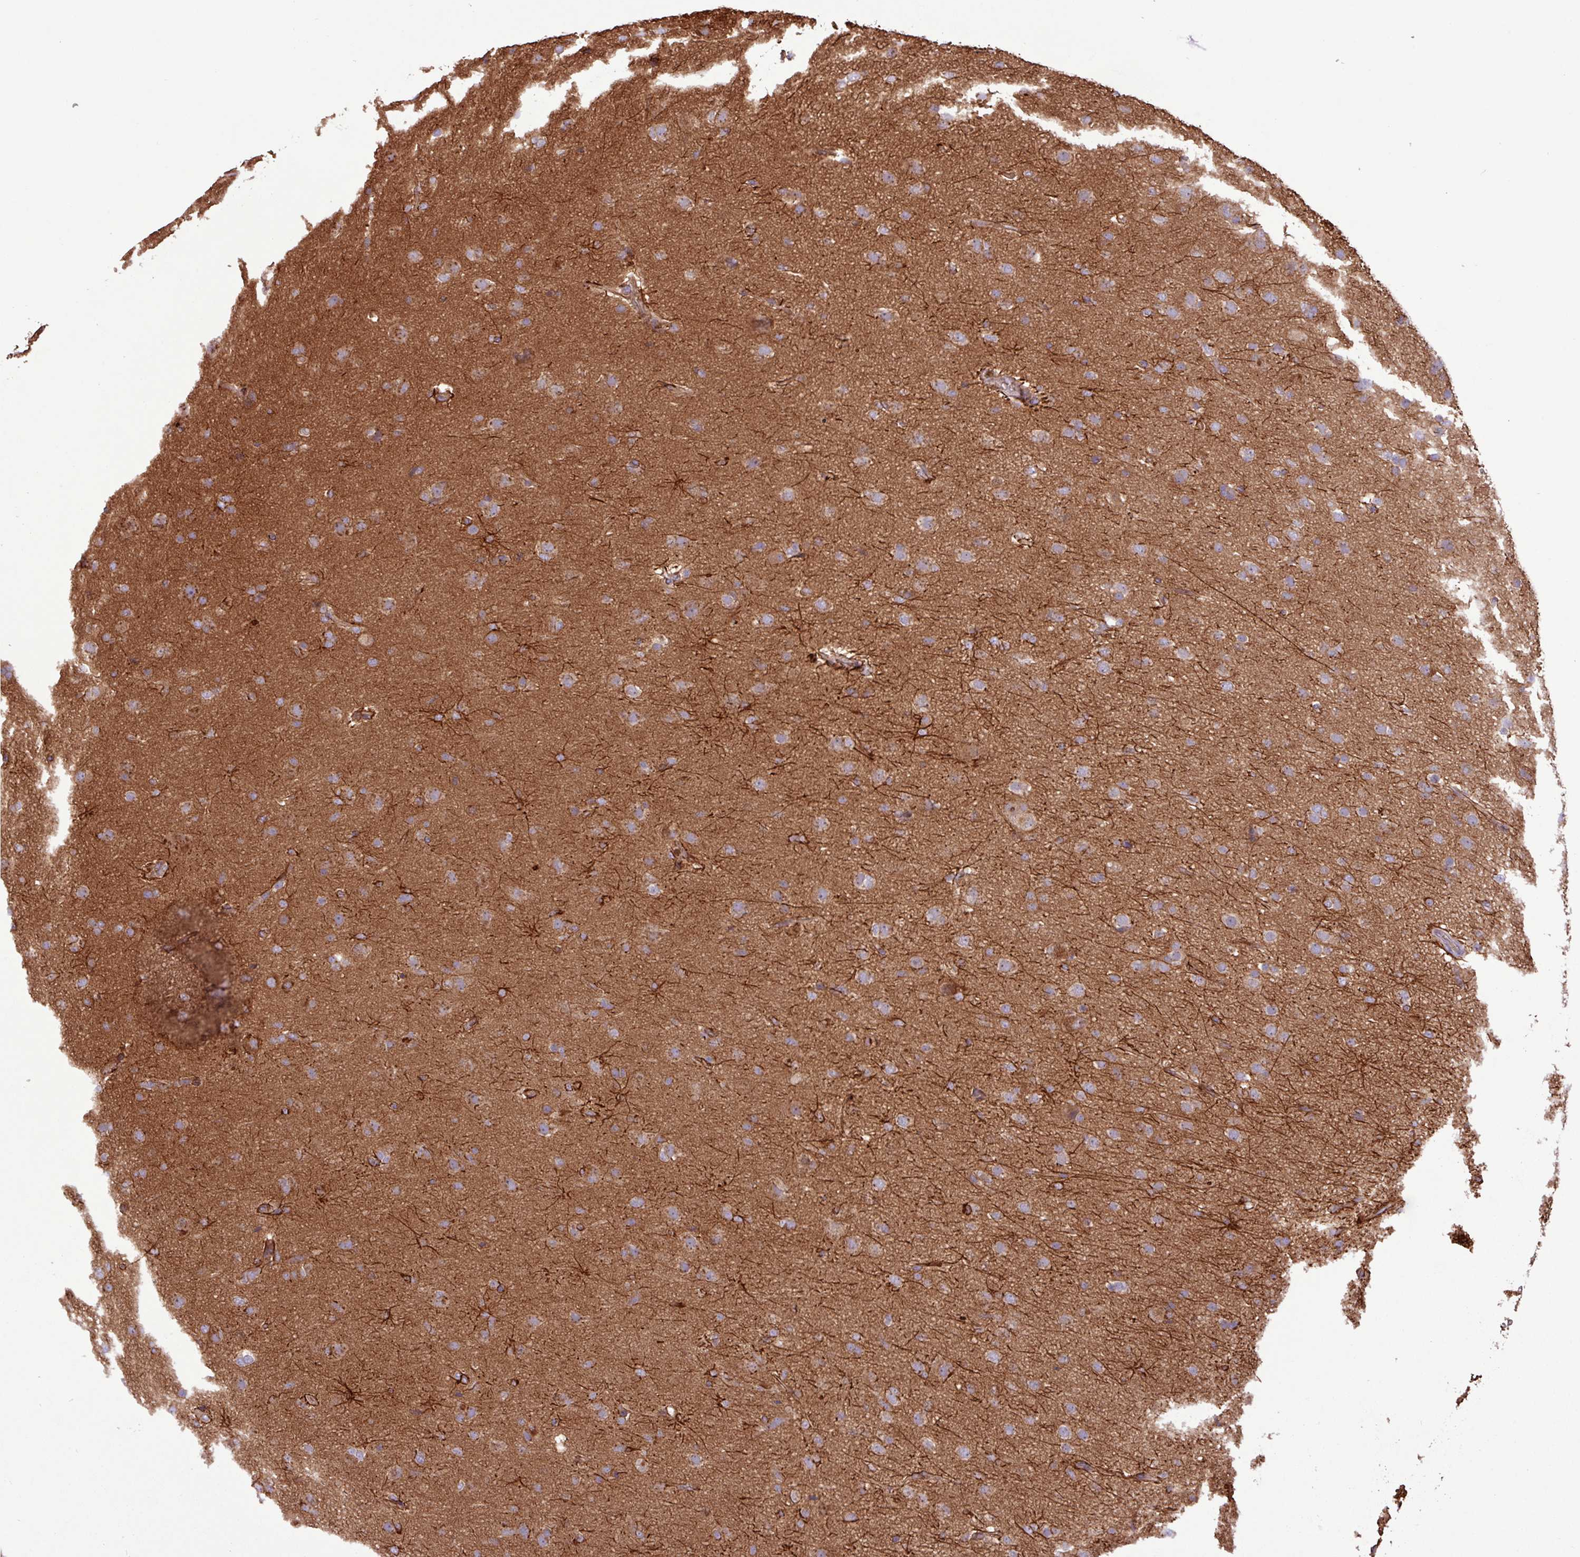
{"staining": {"intensity": "moderate", "quantity": "25%-75%", "location": "cytoplasmic/membranous"}, "tissue": "glioma", "cell_type": "Tumor cells", "image_type": "cancer", "snomed": [{"axis": "morphology", "description": "Glioma, malignant, Low grade"}, {"axis": "topography", "description": "Brain"}], "caption": "DAB (3,3'-diaminobenzidine) immunohistochemical staining of human glioma demonstrates moderate cytoplasmic/membranous protein positivity in approximately 25%-75% of tumor cells.", "gene": "RAB19", "patient": {"sex": "male", "age": 65}}